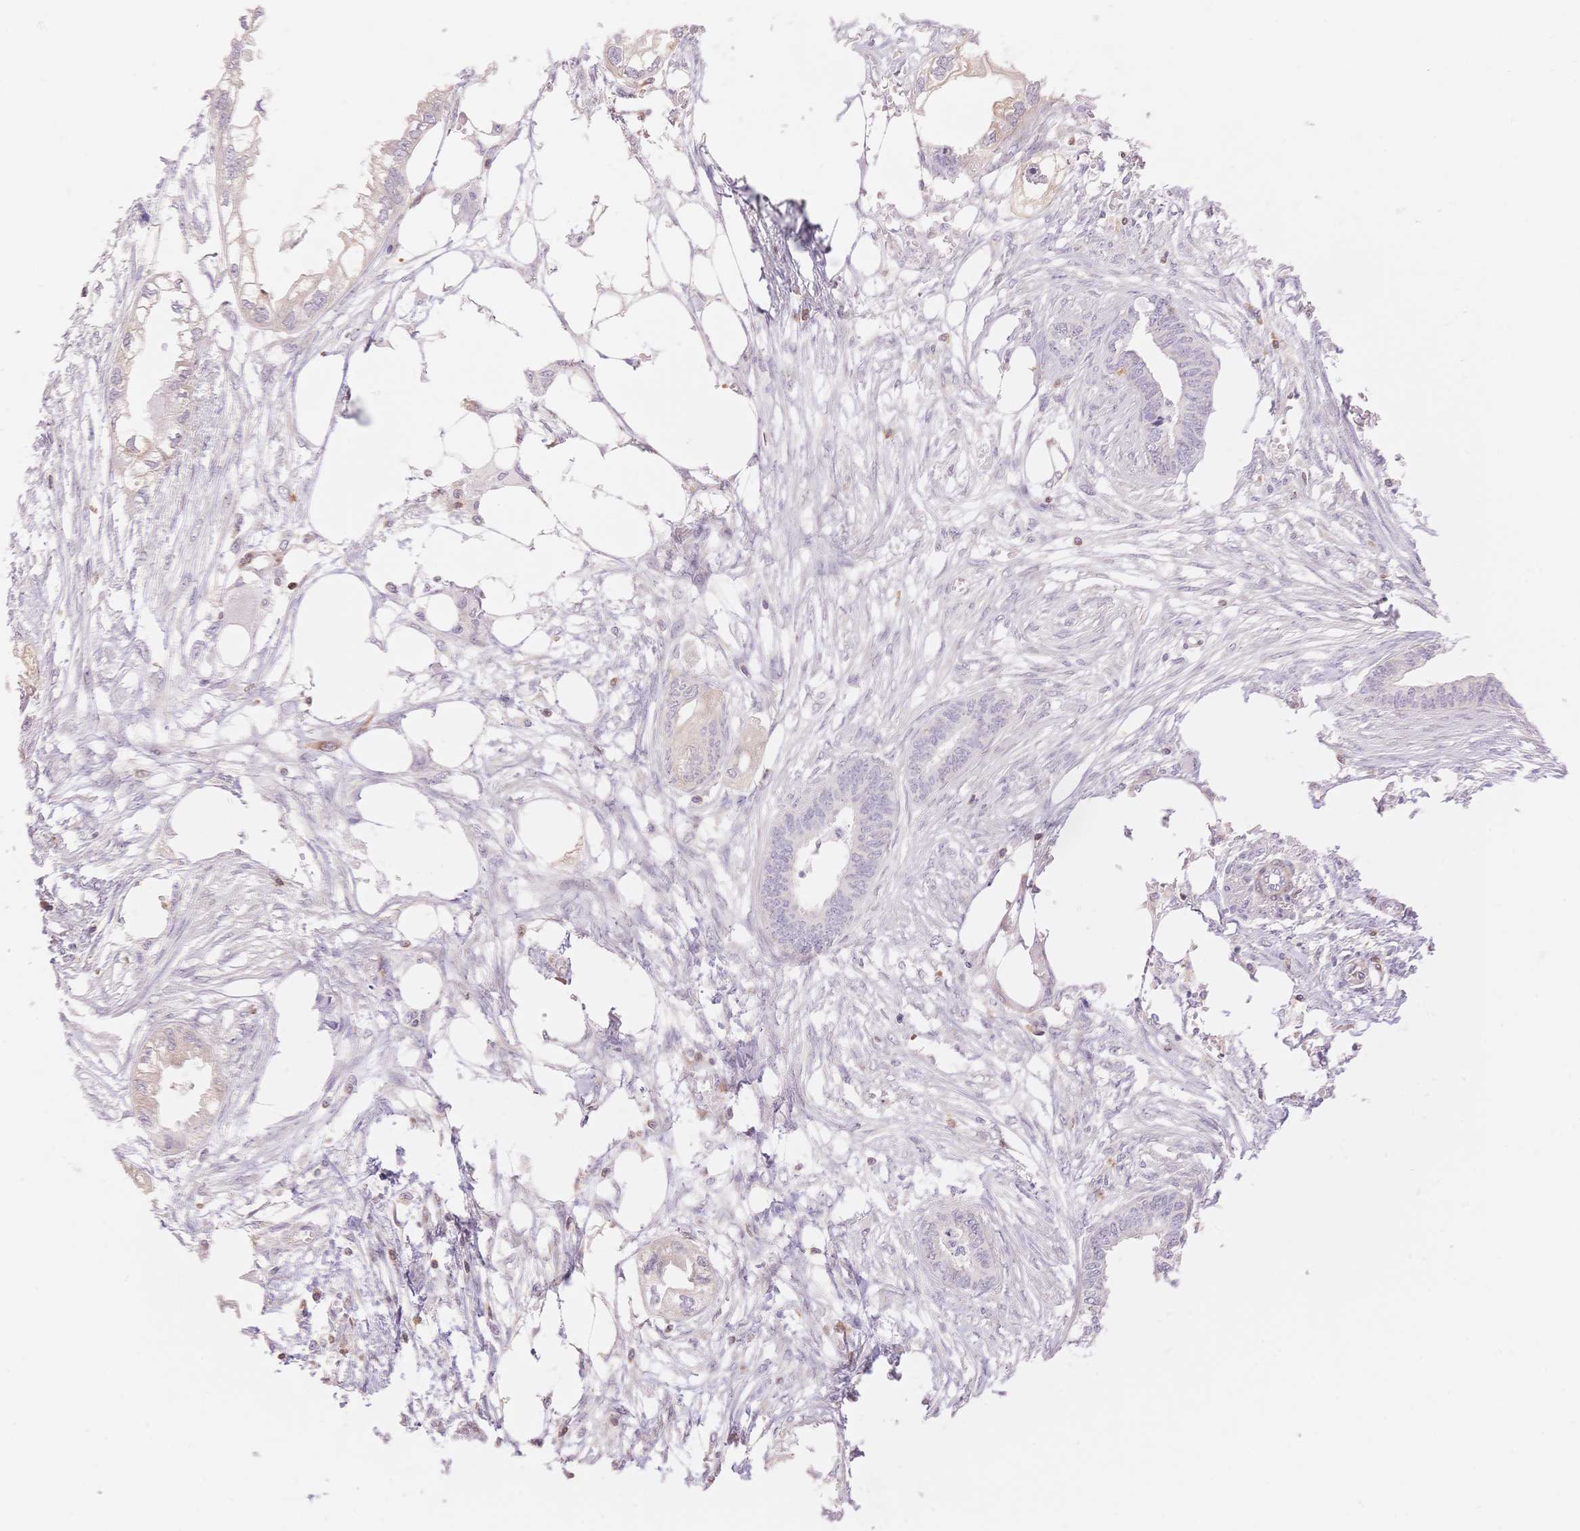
{"staining": {"intensity": "weak", "quantity": "<25%", "location": "cytoplasmic/membranous"}, "tissue": "endometrial cancer", "cell_type": "Tumor cells", "image_type": "cancer", "snomed": [{"axis": "morphology", "description": "Adenocarcinoma, NOS"}, {"axis": "morphology", "description": "Adenocarcinoma, metastatic, NOS"}, {"axis": "topography", "description": "Adipose tissue"}, {"axis": "topography", "description": "Endometrium"}], "caption": "IHC histopathology image of adenocarcinoma (endometrial) stained for a protein (brown), which reveals no expression in tumor cells.", "gene": "STK39", "patient": {"sex": "female", "age": 67}}